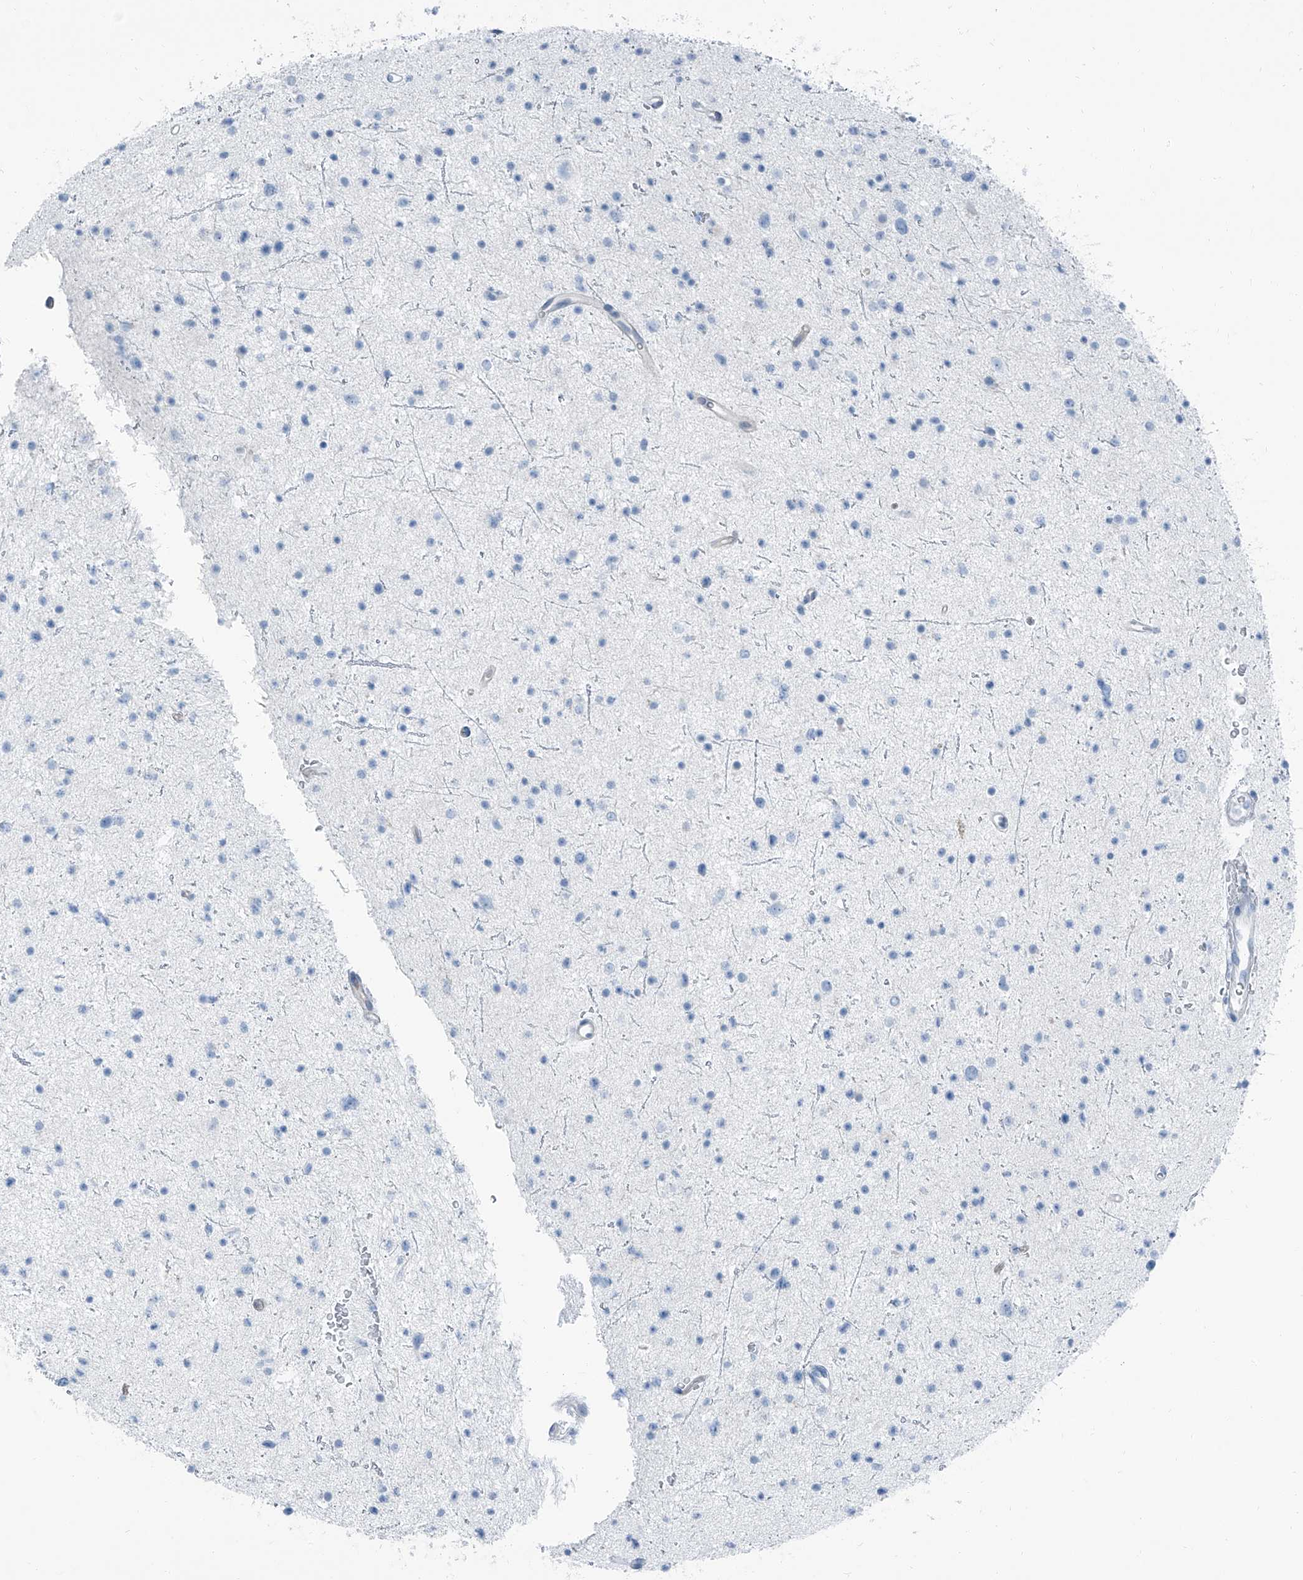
{"staining": {"intensity": "negative", "quantity": "none", "location": "none"}, "tissue": "glioma", "cell_type": "Tumor cells", "image_type": "cancer", "snomed": [{"axis": "morphology", "description": "Glioma, malignant, Low grade"}, {"axis": "topography", "description": "Brain"}], "caption": "There is no significant staining in tumor cells of low-grade glioma (malignant). The staining was performed using DAB to visualize the protein expression in brown, while the nuclei were stained in blue with hematoxylin (Magnification: 20x).", "gene": "RGN", "patient": {"sex": "female", "age": 37}}